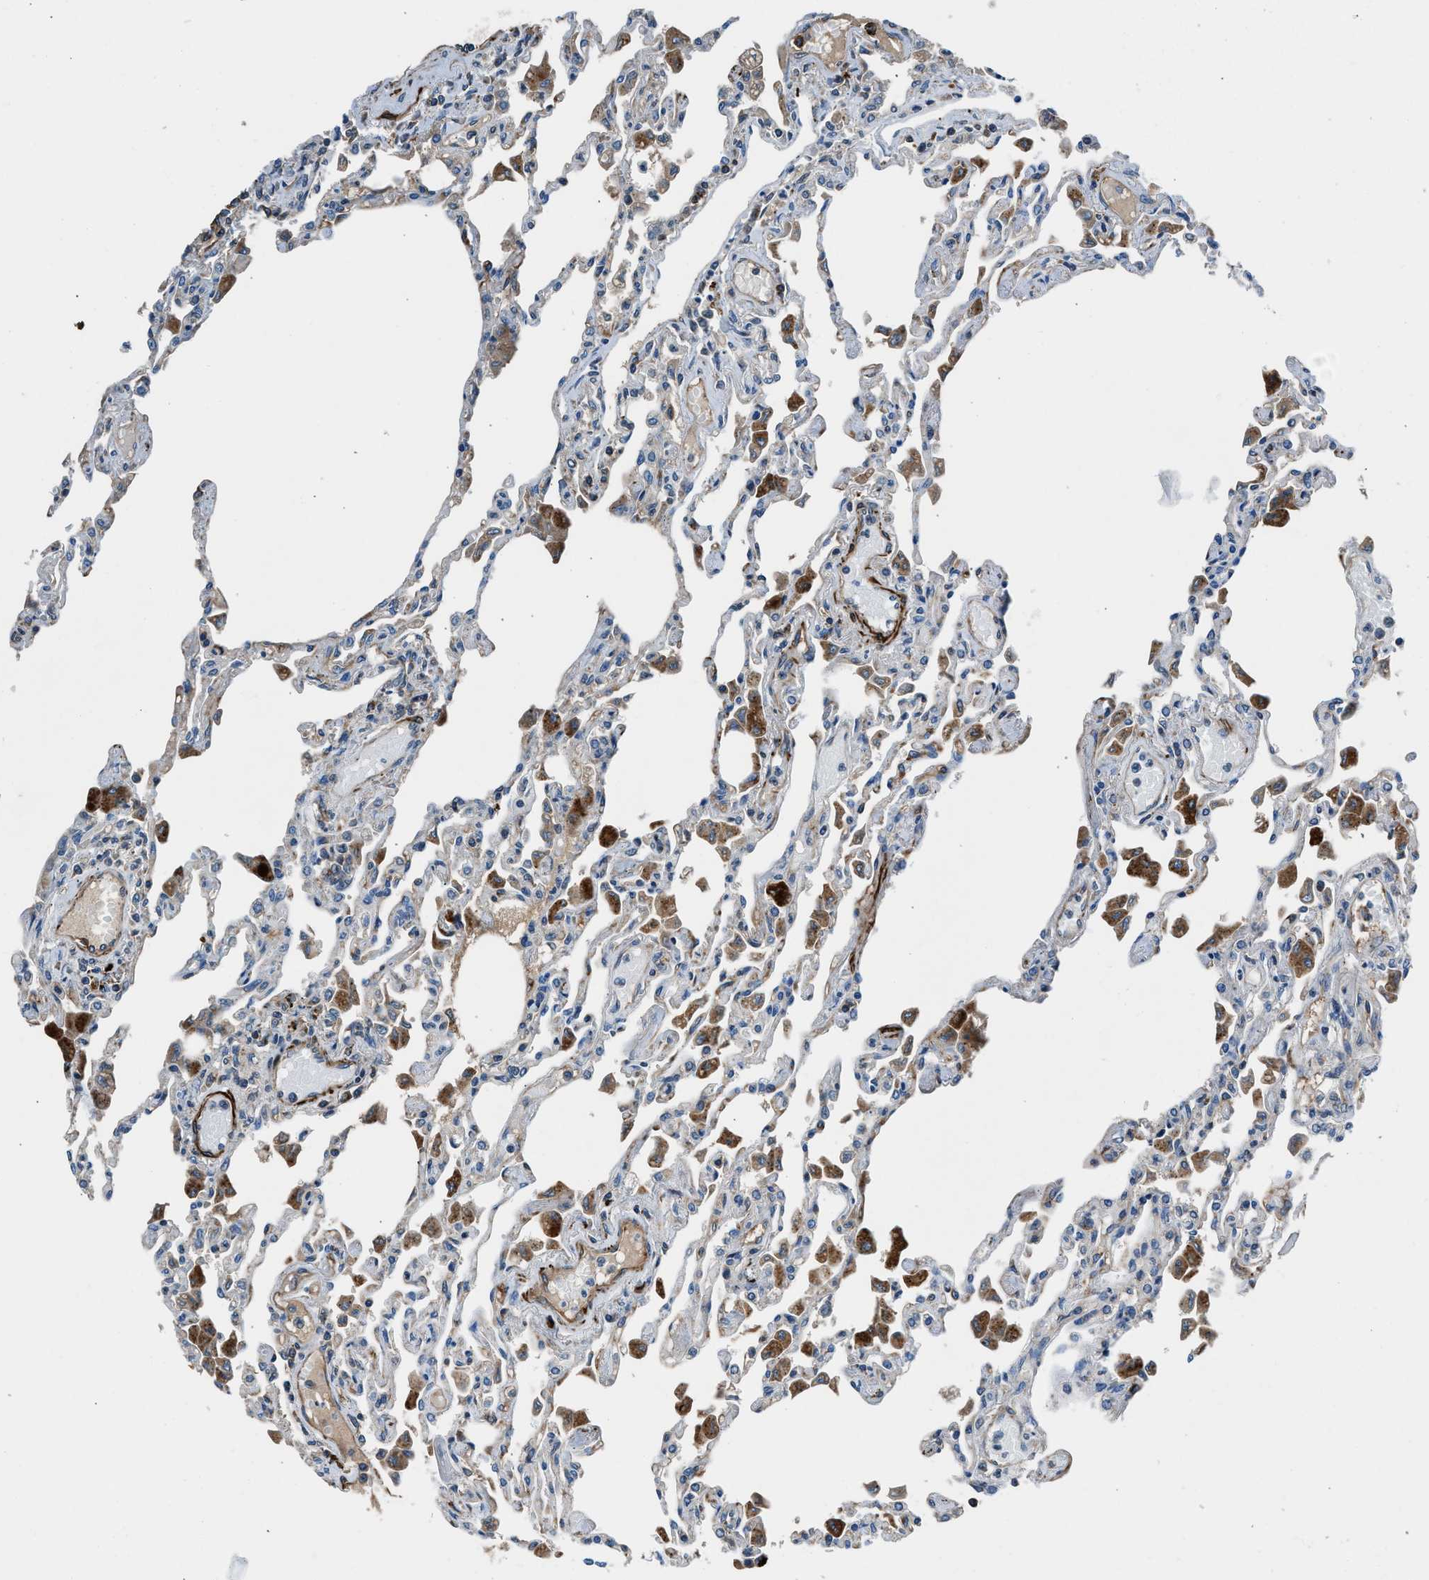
{"staining": {"intensity": "moderate", "quantity": "<25%", "location": "cytoplasmic/membranous"}, "tissue": "lung", "cell_type": "Alveolar cells", "image_type": "normal", "snomed": [{"axis": "morphology", "description": "Normal tissue, NOS"}, {"axis": "topography", "description": "Bronchus"}, {"axis": "topography", "description": "Lung"}], "caption": "Benign lung shows moderate cytoplasmic/membranous staining in about <25% of alveolar cells (DAB (3,3'-diaminobenzidine) IHC with brightfield microscopy, high magnification)..", "gene": "LMBR1", "patient": {"sex": "female", "age": 49}}